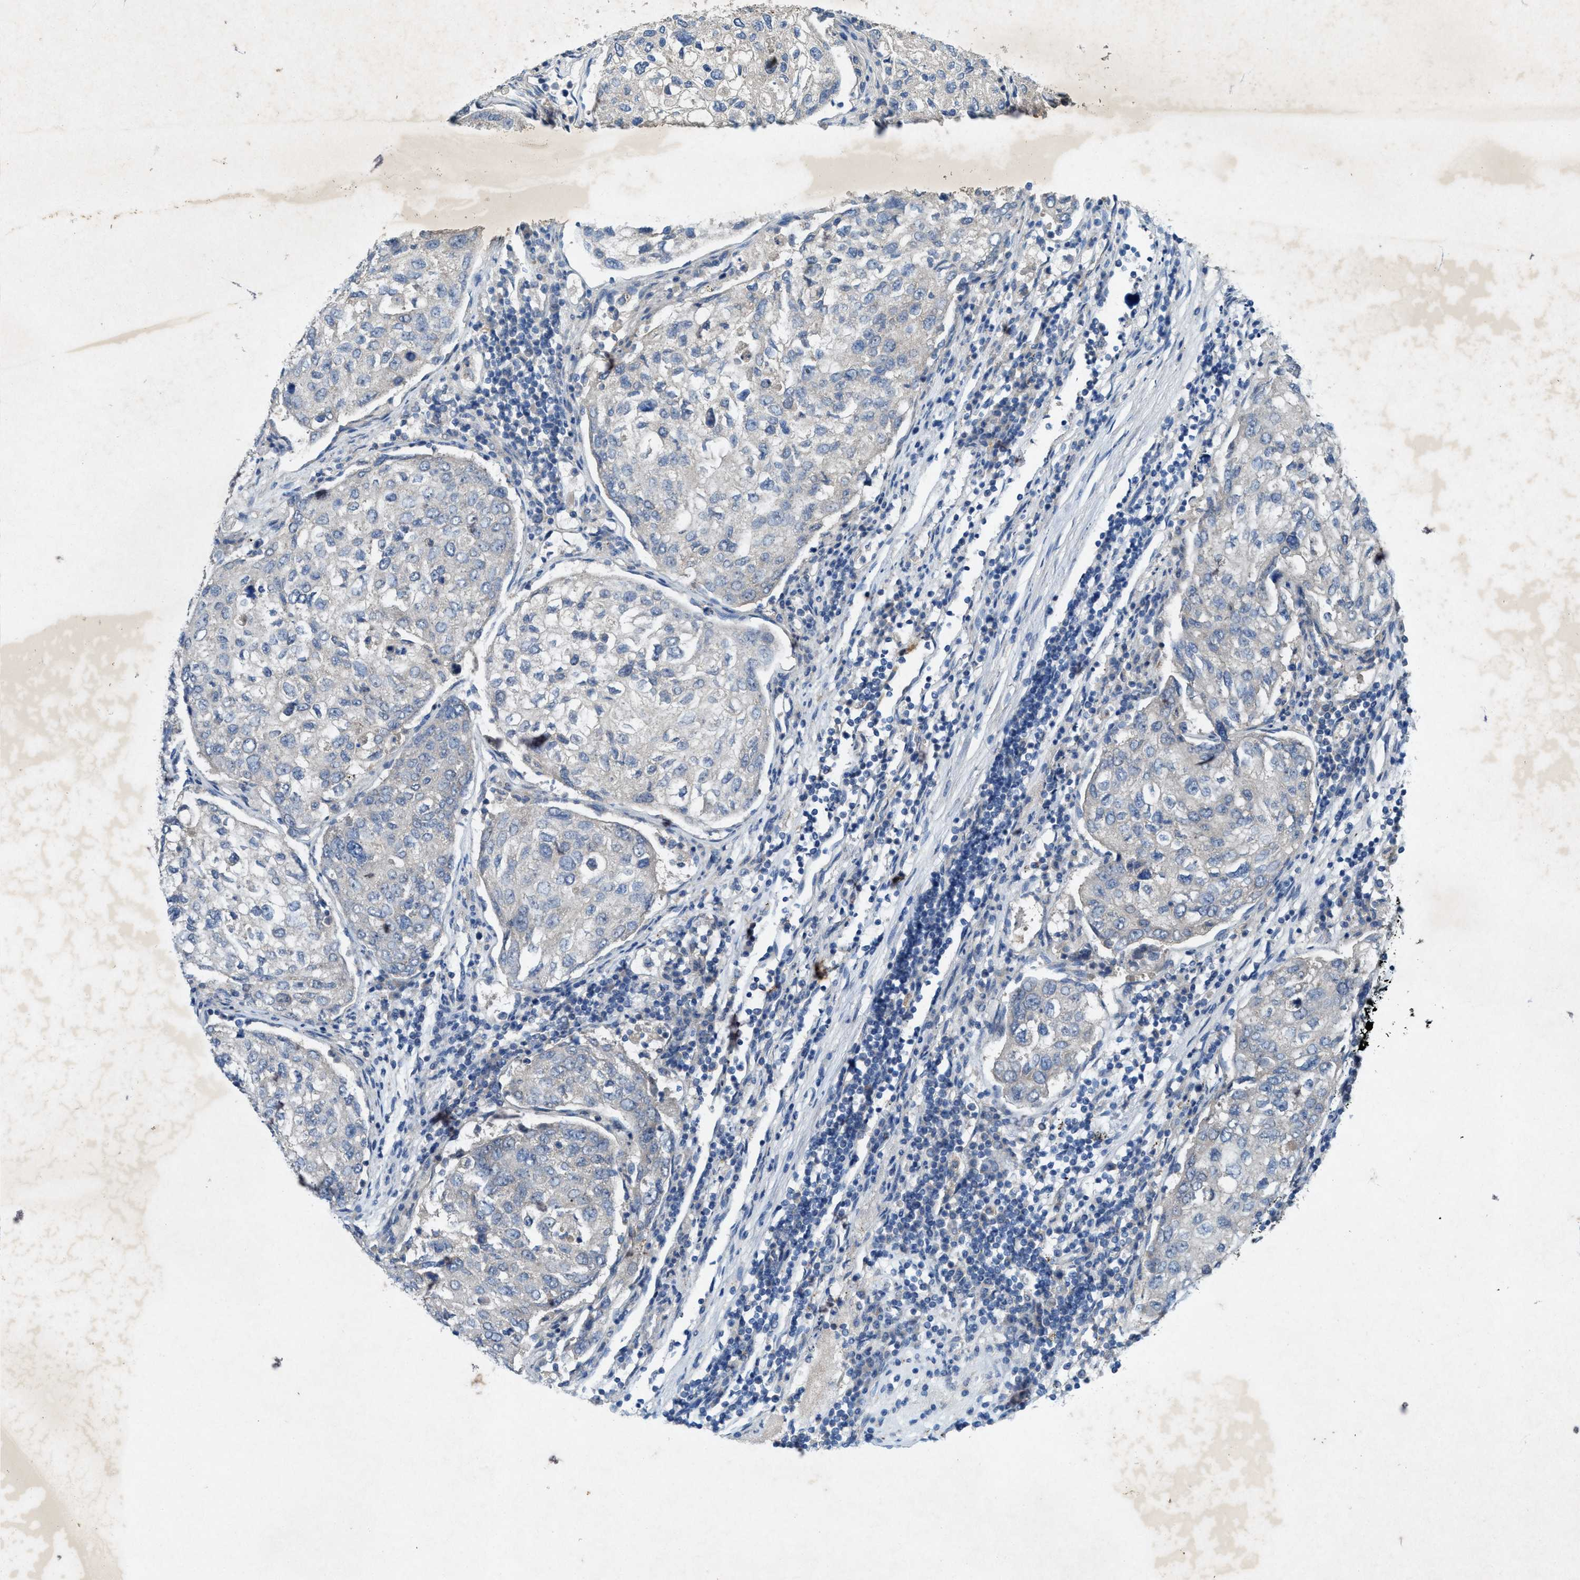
{"staining": {"intensity": "negative", "quantity": "none", "location": "none"}, "tissue": "urothelial cancer", "cell_type": "Tumor cells", "image_type": "cancer", "snomed": [{"axis": "morphology", "description": "Urothelial carcinoma, High grade"}, {"axis": "topography", "description": "Lymph node"}, {"axis": "topography", "description": "Urinary bladder"}], "caption": "The image displays no staining of tumor cells in urothelial cancer. Brightfield microscopy of immunohistochemistry (IHC) stained with DAB (brown) and hematoxylin (blue), captured at high magnification.", "gene": "URGCP", "patient": {"sex": "male", "age": 51}}